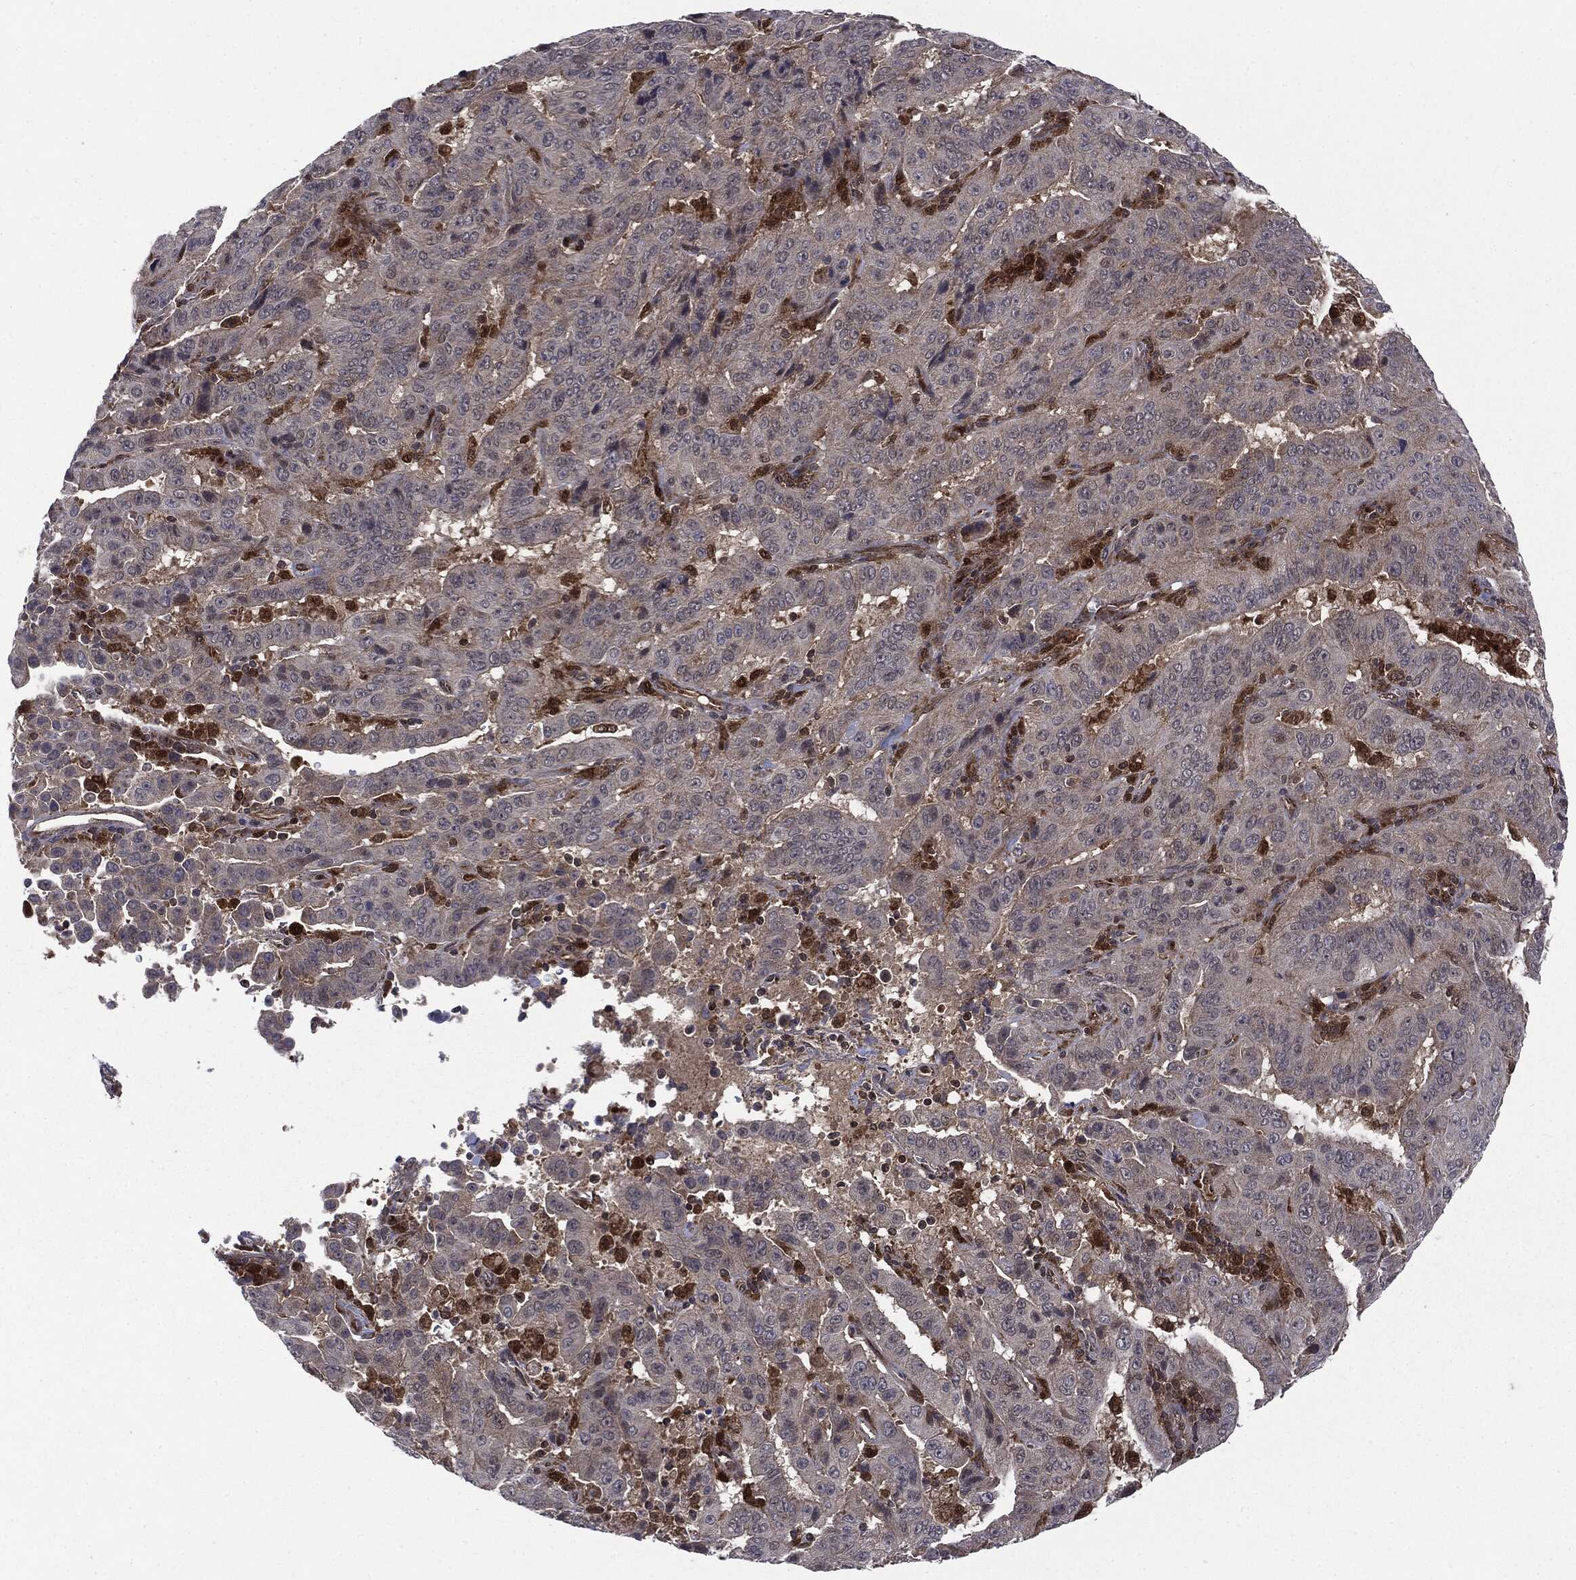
{"staining": {"intensity": "negative", "quantity": "none", "location": "none"}, "tissue": "pancreatic cancer", "cell_type": "Tumor cells", "image_type": "cancer", "snomed": [{"axis": "morphology", "description": "Adenocarcinoma, NOS"}, {"axis": "topography", "description": "Pancreas"}], "caption": "This is an IHC micrograph of pancreatic cancer (adenocarcinoma). There is no positivity in tumor cells.", "gene": "PTPA", "patient": {"sex": "male", "age": 63}}